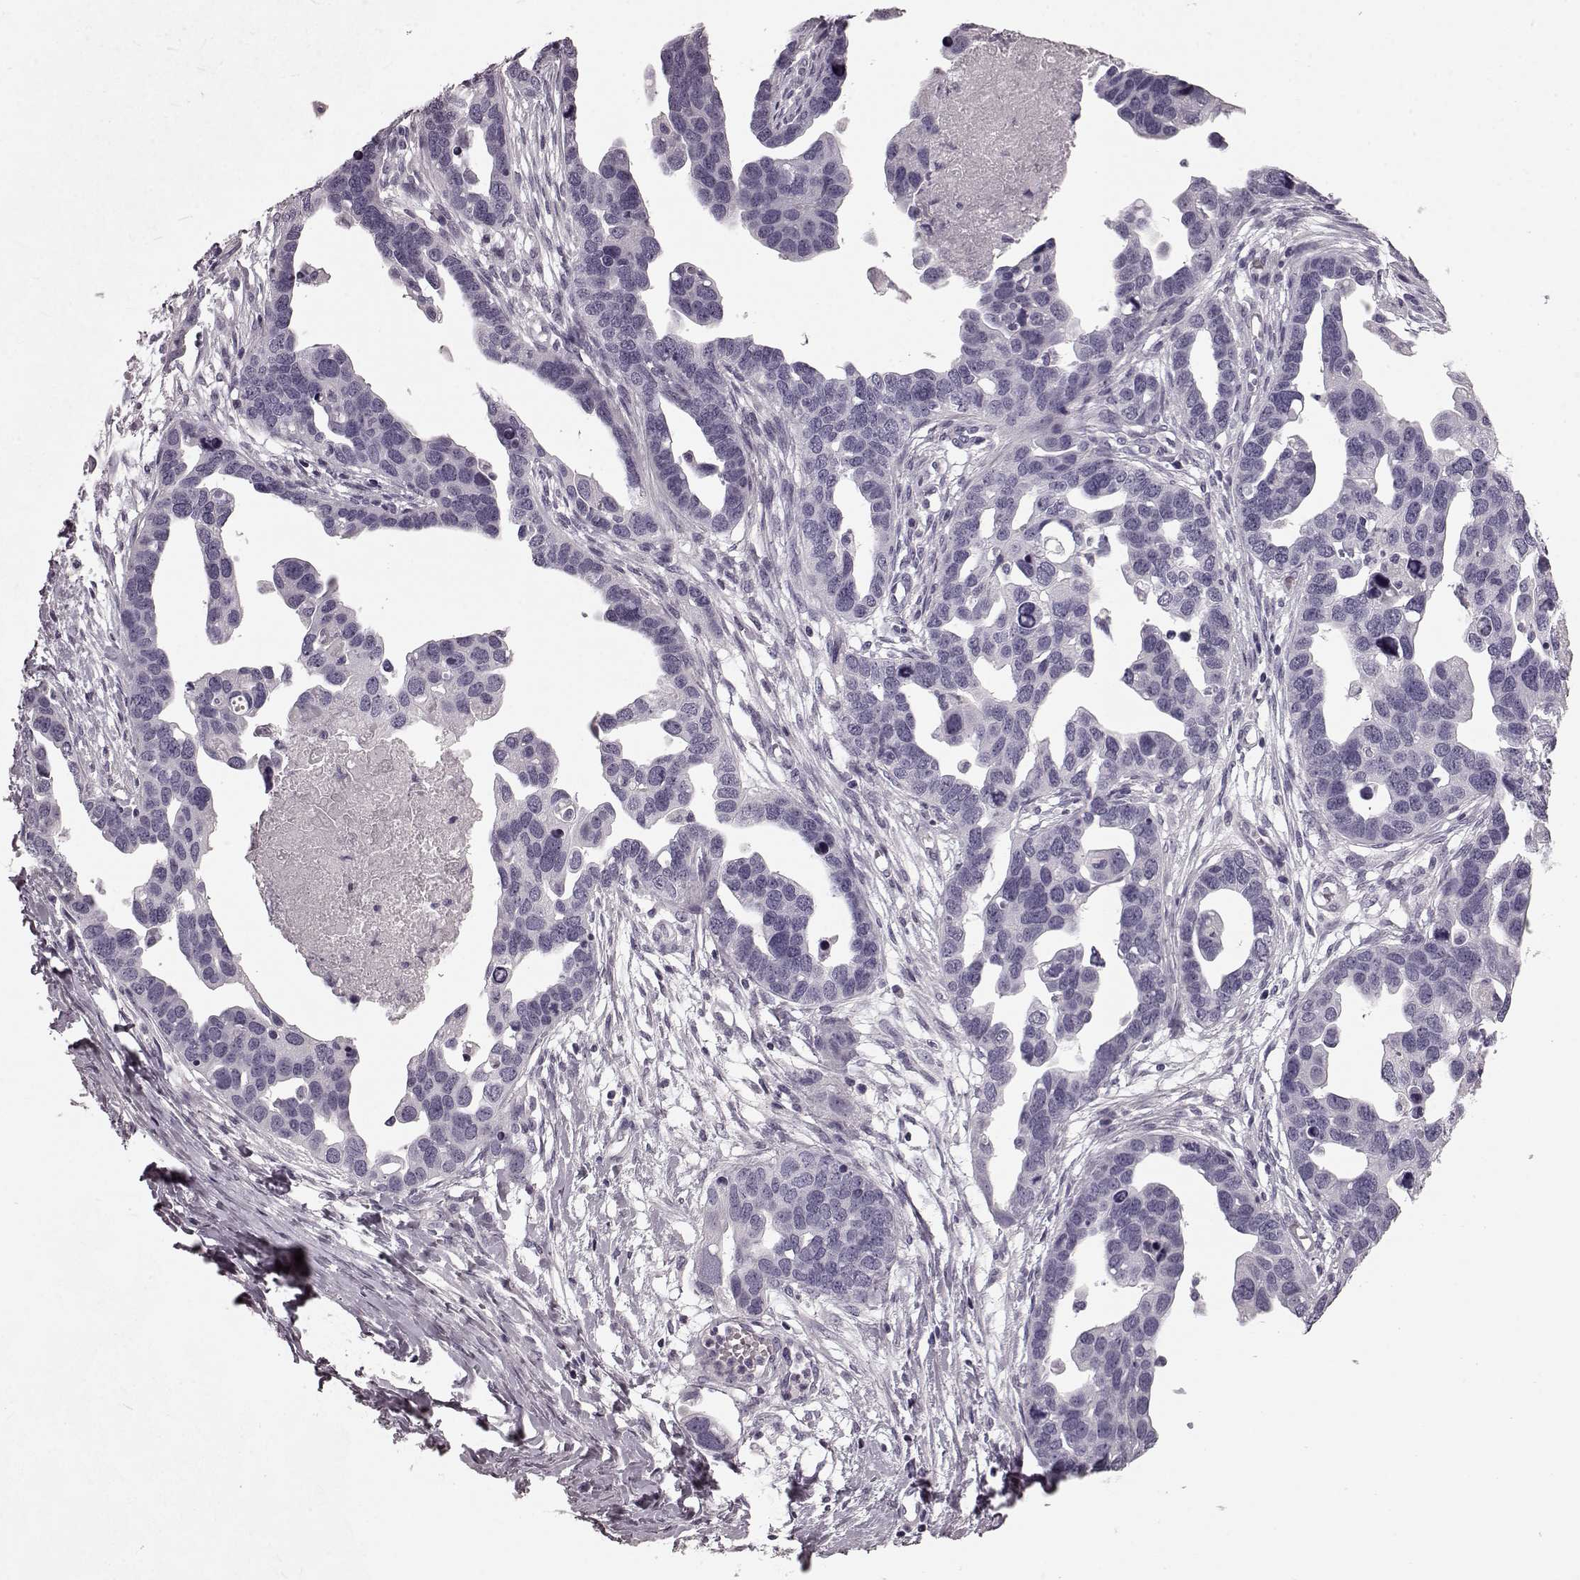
{"staining": {"intensity": "negative", "quantity": "none", "location": "none"}, "tissue": "ovarian cancer", "cell_type": "Tumor cells", "image_type": "cancer", "snomed": [{"axis": "morphology", "description": "Cystadenocarcinoma, serous, NOS"}, {"axis": "topography", "description": "Ovary"}], "caption": "Immunohistochemistry of ovarian cancer shows no expression in tumor cells.", "gene": "CST7", "patient": {"sex": "female", "age": 54}}